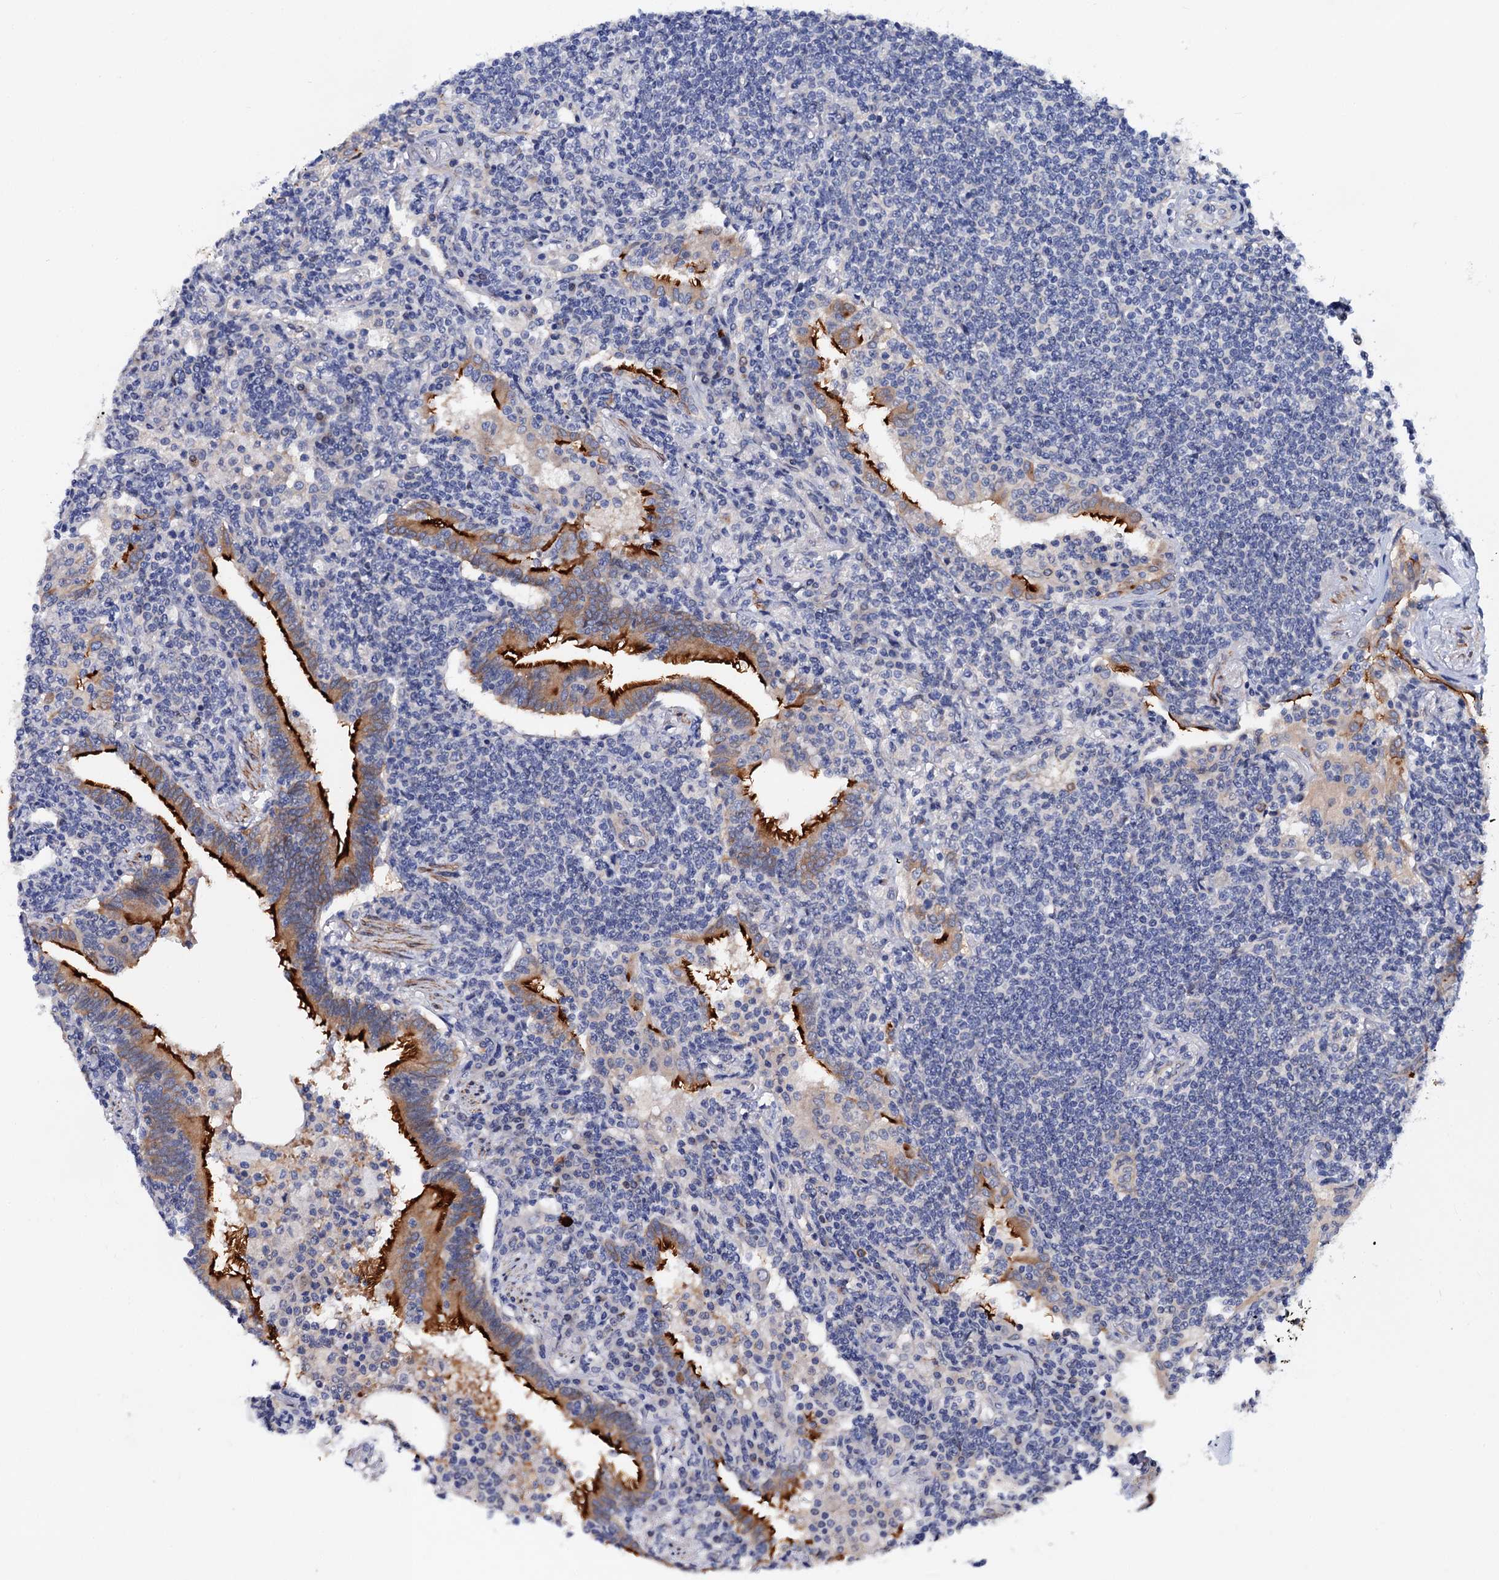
{"staining": {"intensity": "negative", "quantity": "none", "location": "none"}, "tissue": "lymphoma", "cell_type": "Tumor cells", "image_type": "cancer", "snomed": [{"axis": "morphology", "description": "Malignant lymphoma, non-Hodgkin's type, Low grade"}, {"axis": "topography", "description": "Lung"}], "caption": "This is an IHC image of human lymphoma. There is no positivity in tumor cells.", "gene": "ZDHHC18", "patient": {"sex": "female", "age": 71}}